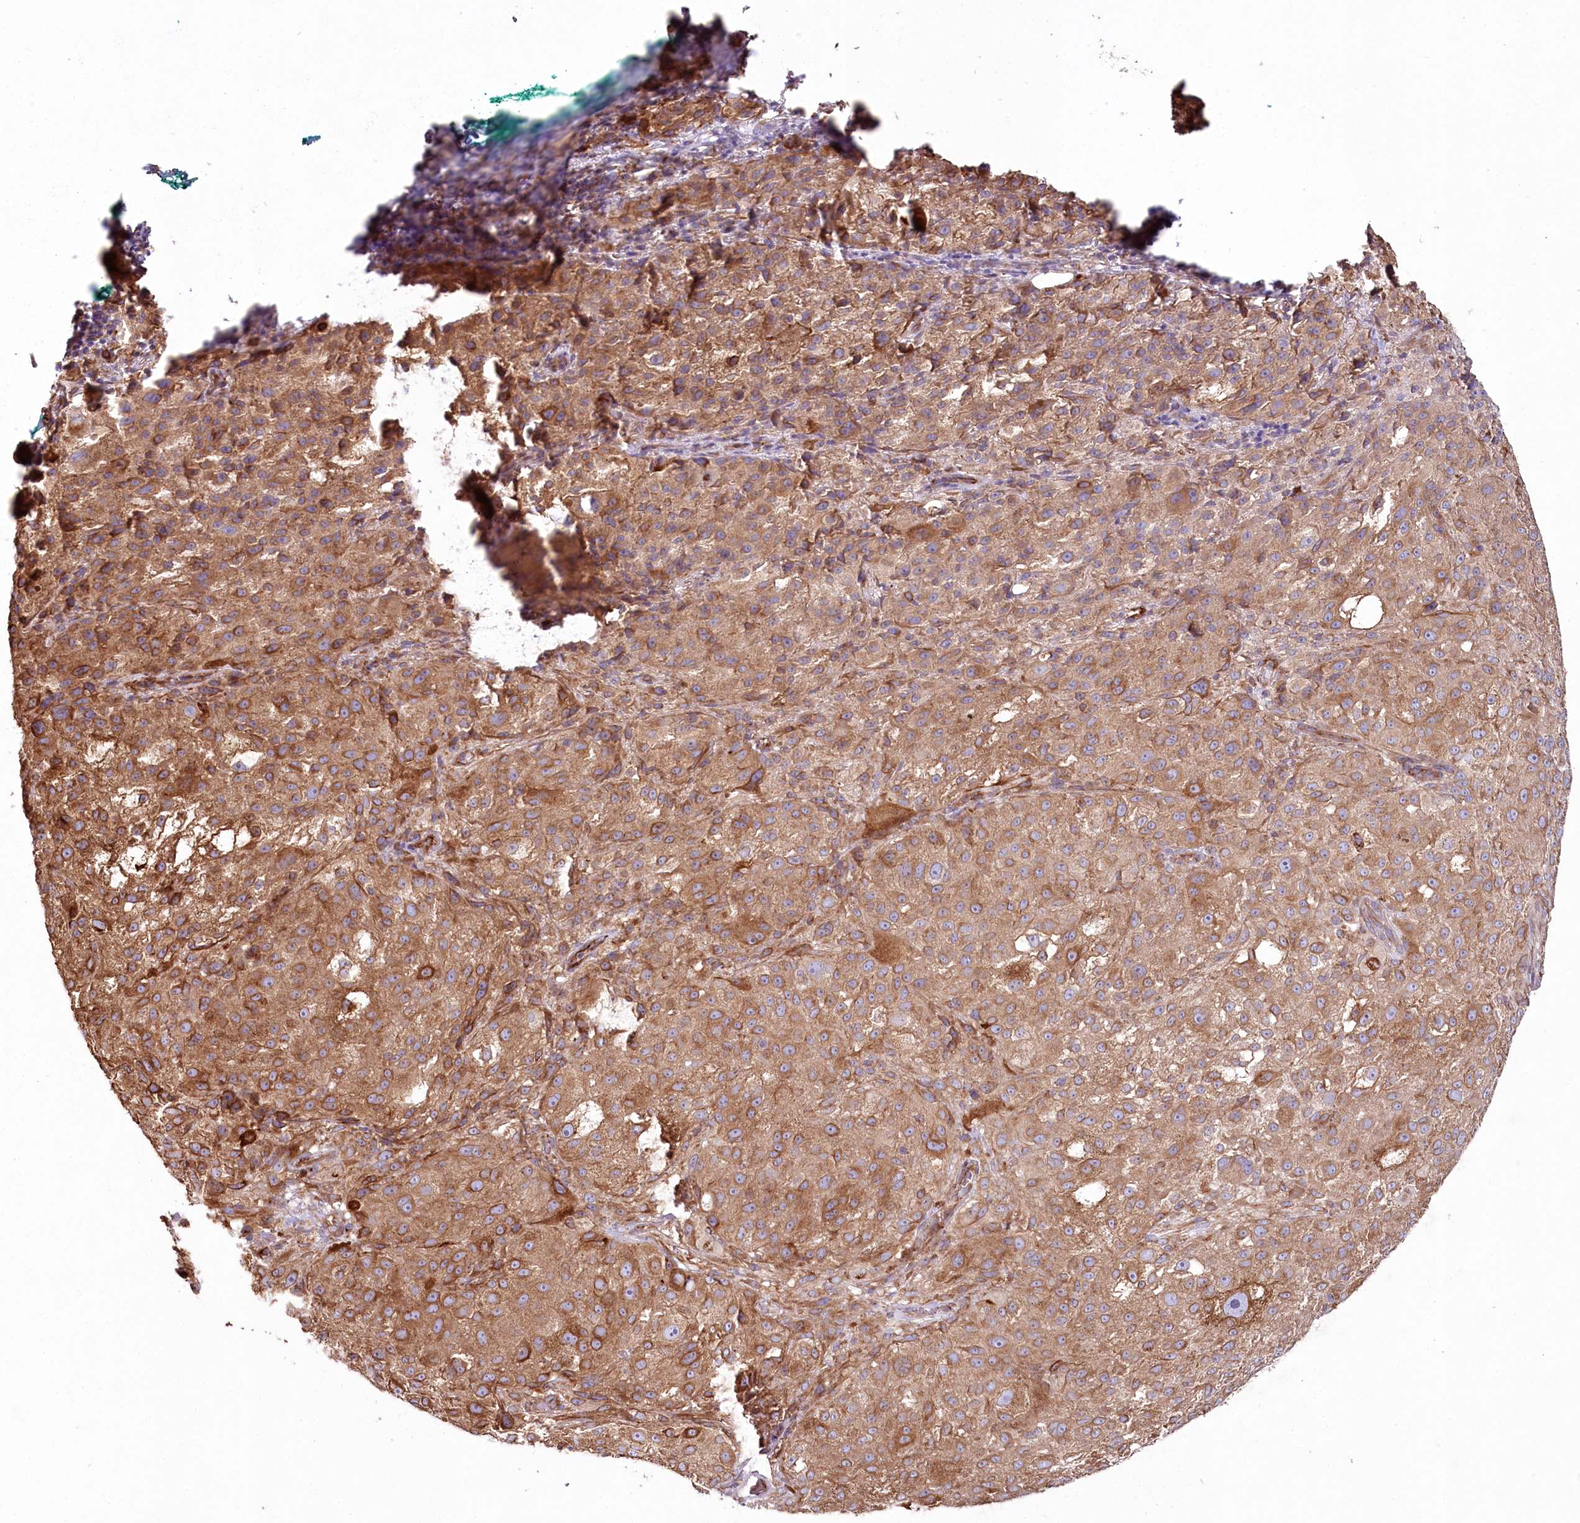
{"staining": {"intensity": "moderate", "quantity": ">75%", "location": "cytoplasmic/membranous"}, "tissue": "melanoma", "cell_type": "Tumor cells", "image_type": "cancer", "snomed": [{"axis": "morphology", "description": "Necrosis, NOS"}, {"axis": "morphology", "description": "Malignant melanoma, NOS"}, {"axis": "topography", "description": "Skin"}], "caption": "Tumor cells display medium levels of moderate cytoplasmic/membranous staining in about >75% of cells in melanoma. The staining was performed using DAB (3,3'-diaminobenzidine), with brown indicating positive protein expression. Nuclei are stained blue with hematoxylin.", "gene": "SUMF1", "patient": {"sex": "female", "age": 87}}